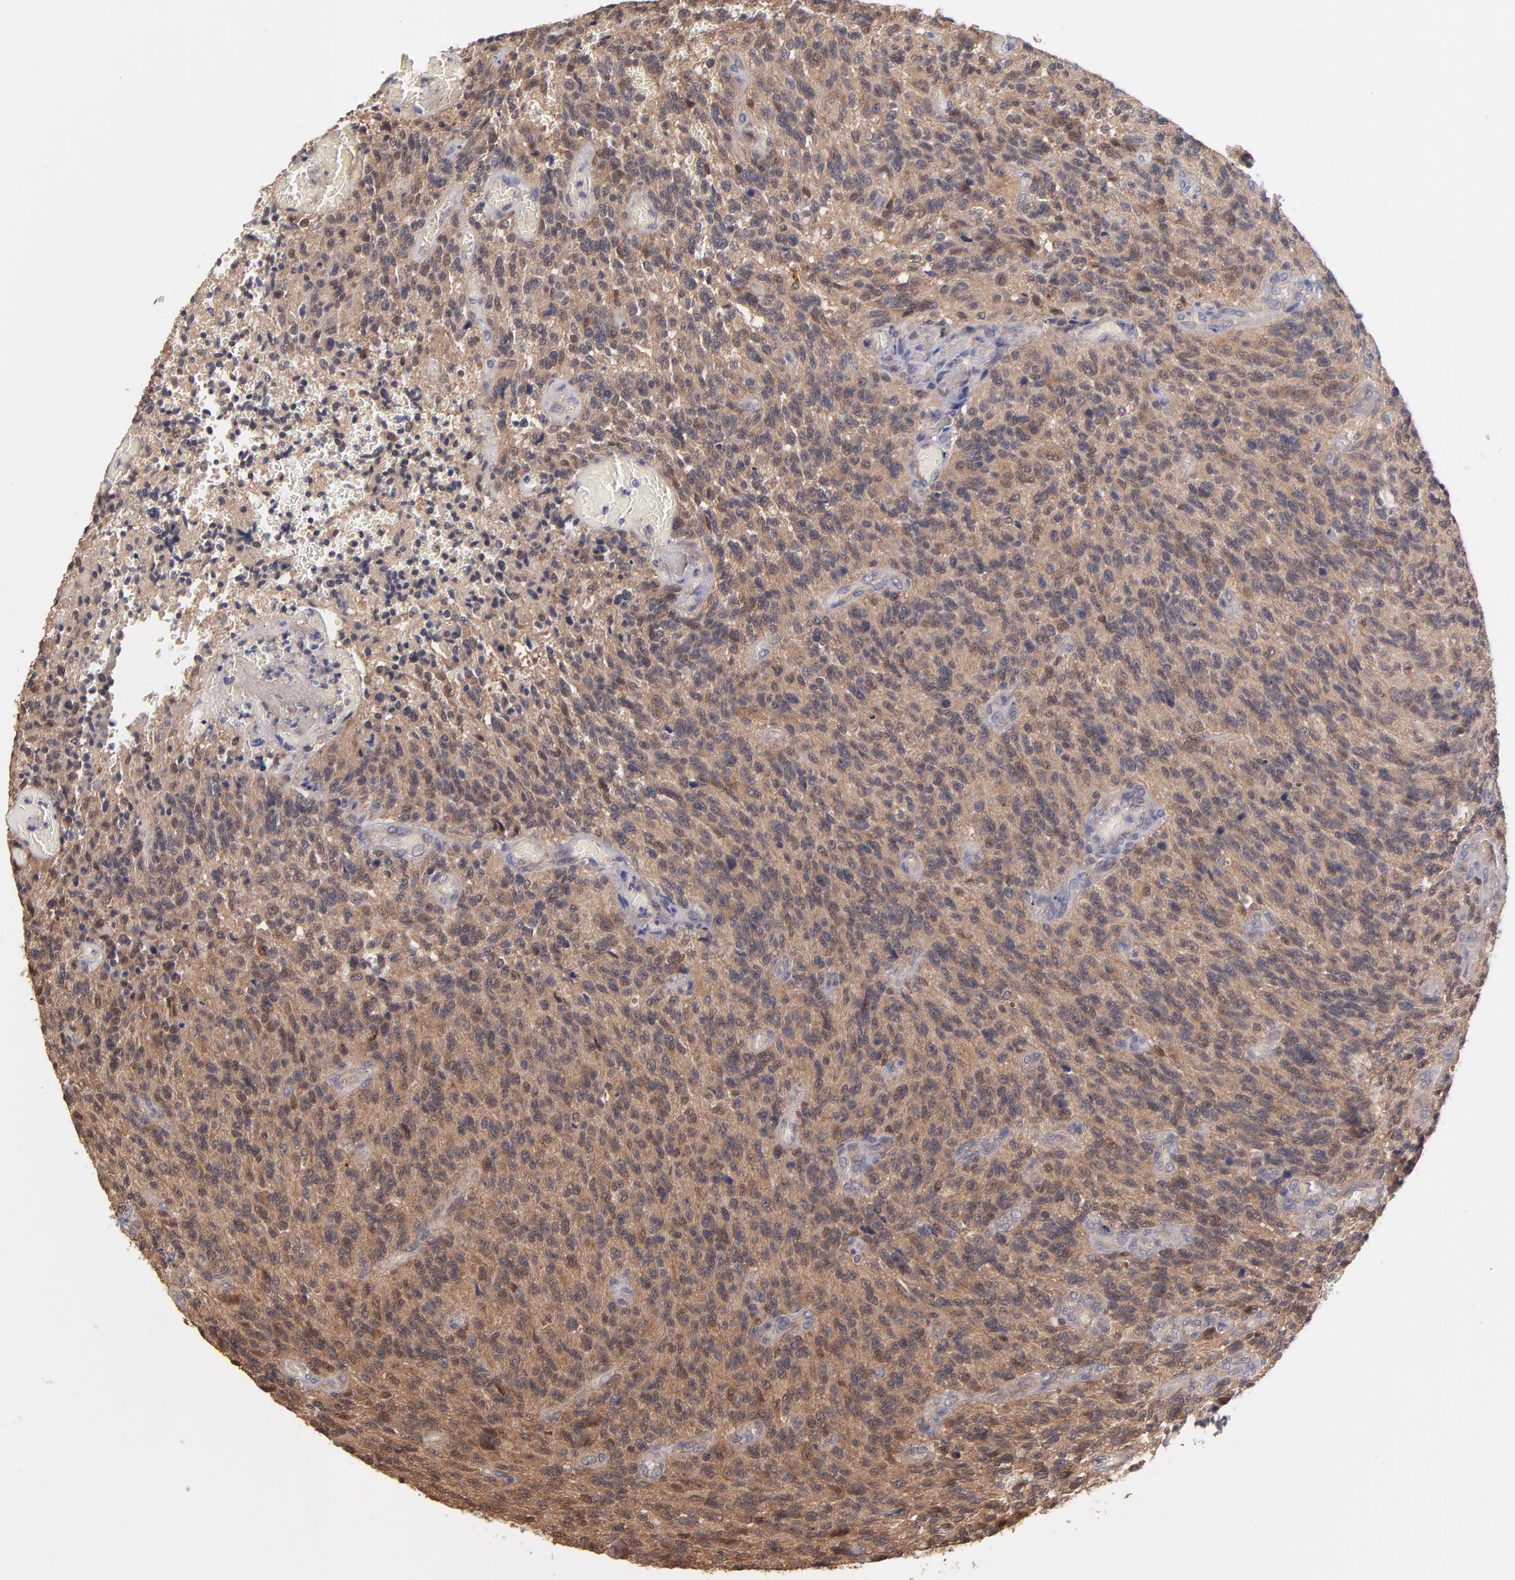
{"staining": {"intensity": "moderate", "quantity": ">75%", "location": "cytoplasmic/membranous"}, "tissue": "glioma", "cell_type": "Tumor cells", "image_type": "cancer", "snomed": [{"axis": "morphology", "description": "Normal tissue, NOS"}, {"axis": "morphology", "description": "Glioma, malignant, High grade"}, {"axis": "topography", "description": "Cerebral cortex"}], "caption": "High-grade glioma (malignant) stained with DAB immunohistochemistry displays medium levels of moderate cytoplasmic/membranous expression in approximately >75% of tumor cells.", "gene": "GMFG", "patient": {"sex": "male", "age": 56}}